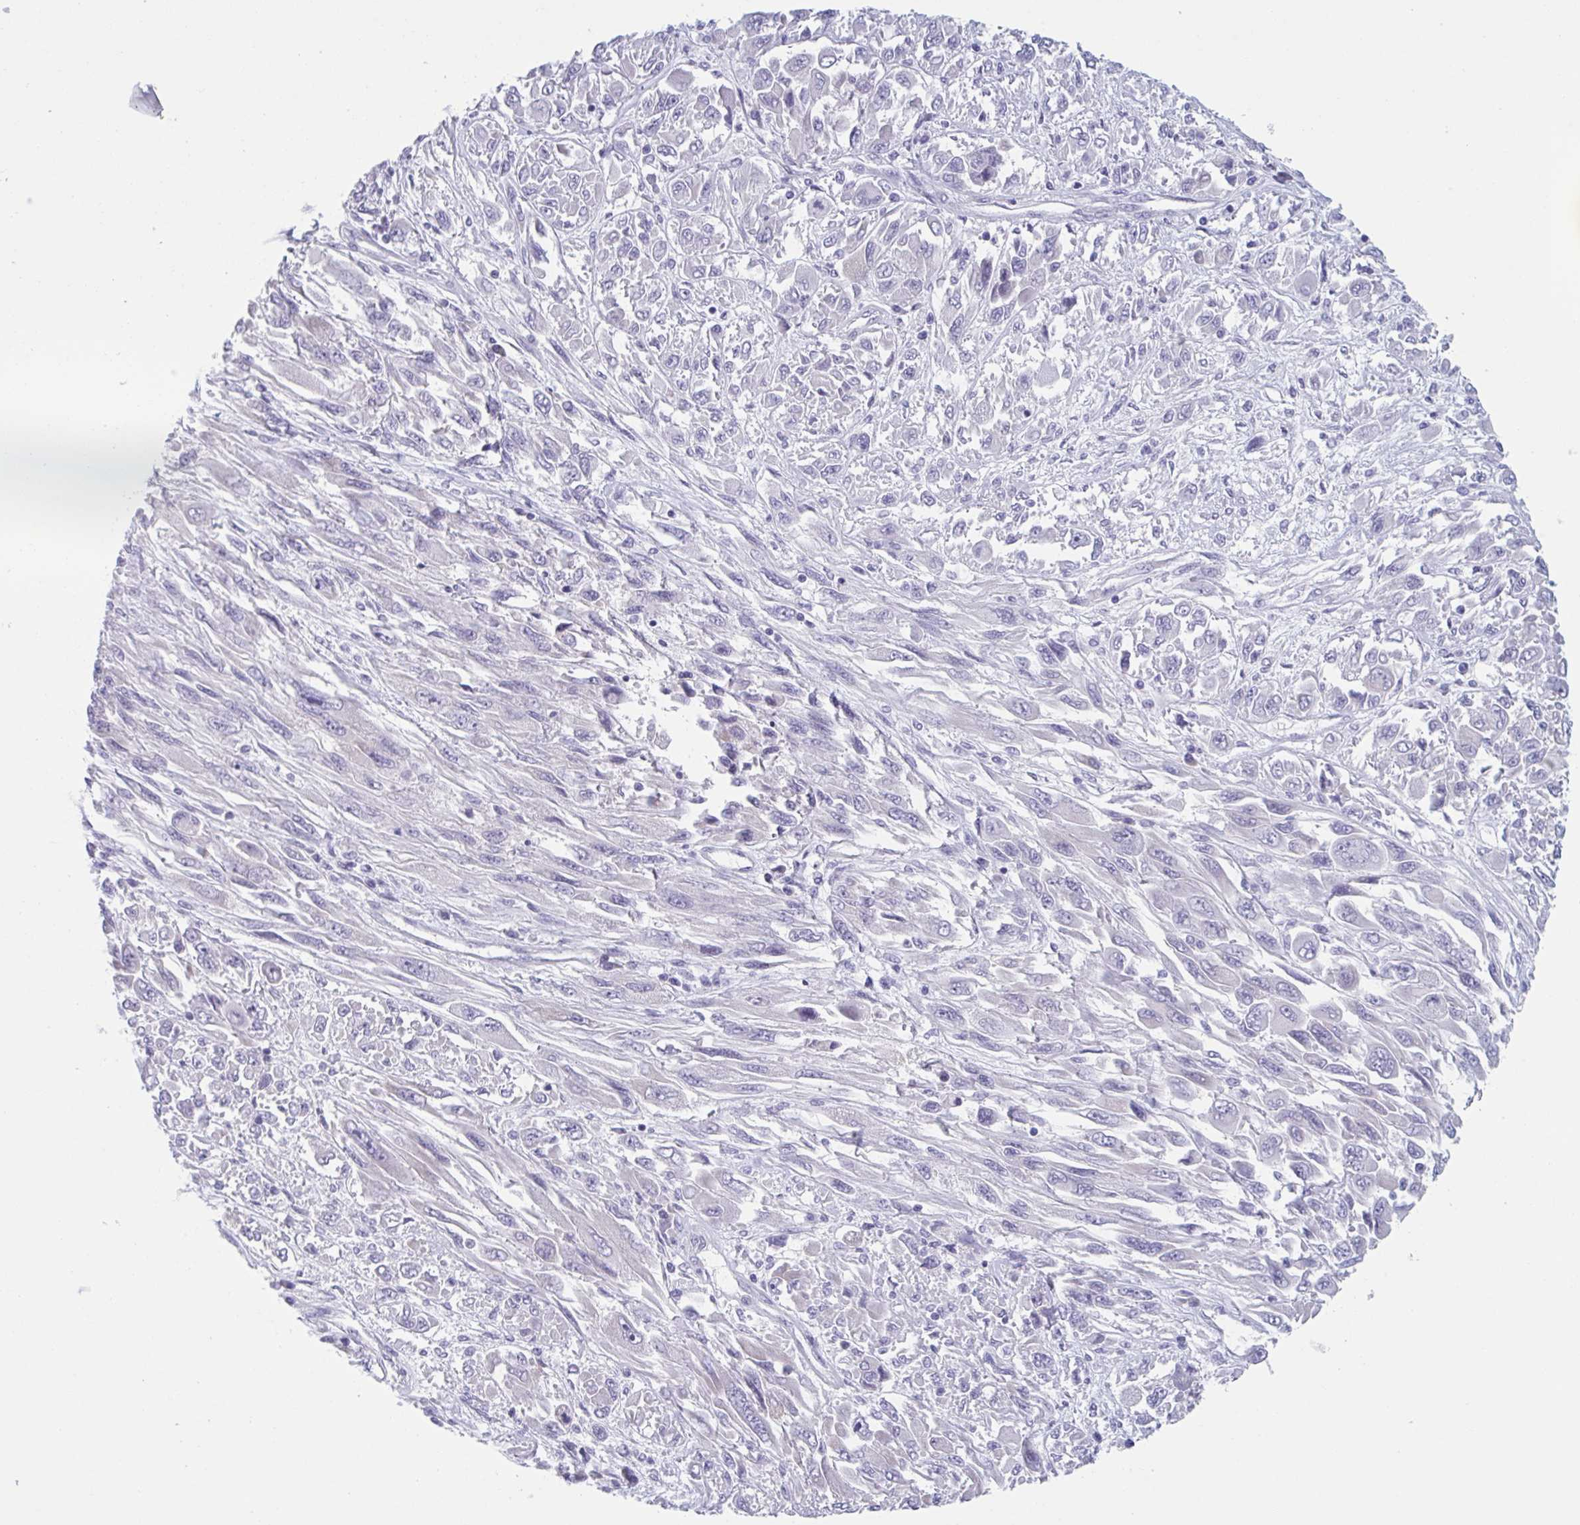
{"staining": {"intensity": "negative", "quantity": "none", "location": "none"}, "tissue": "melanoma", "cell_type": "Tumor cells", "image_type": "cancer", "snomed": [{"axis": "morphology", "description": "Malignant melanoma, NOS"}, {"axis": "topography", "description": "Skin"}], "caption": "The histopathology image reveals no staining of tumor cells in malignant melanoma.", "gene": "HSD11B2", "patient": {"sex": "female", "age": 91}}